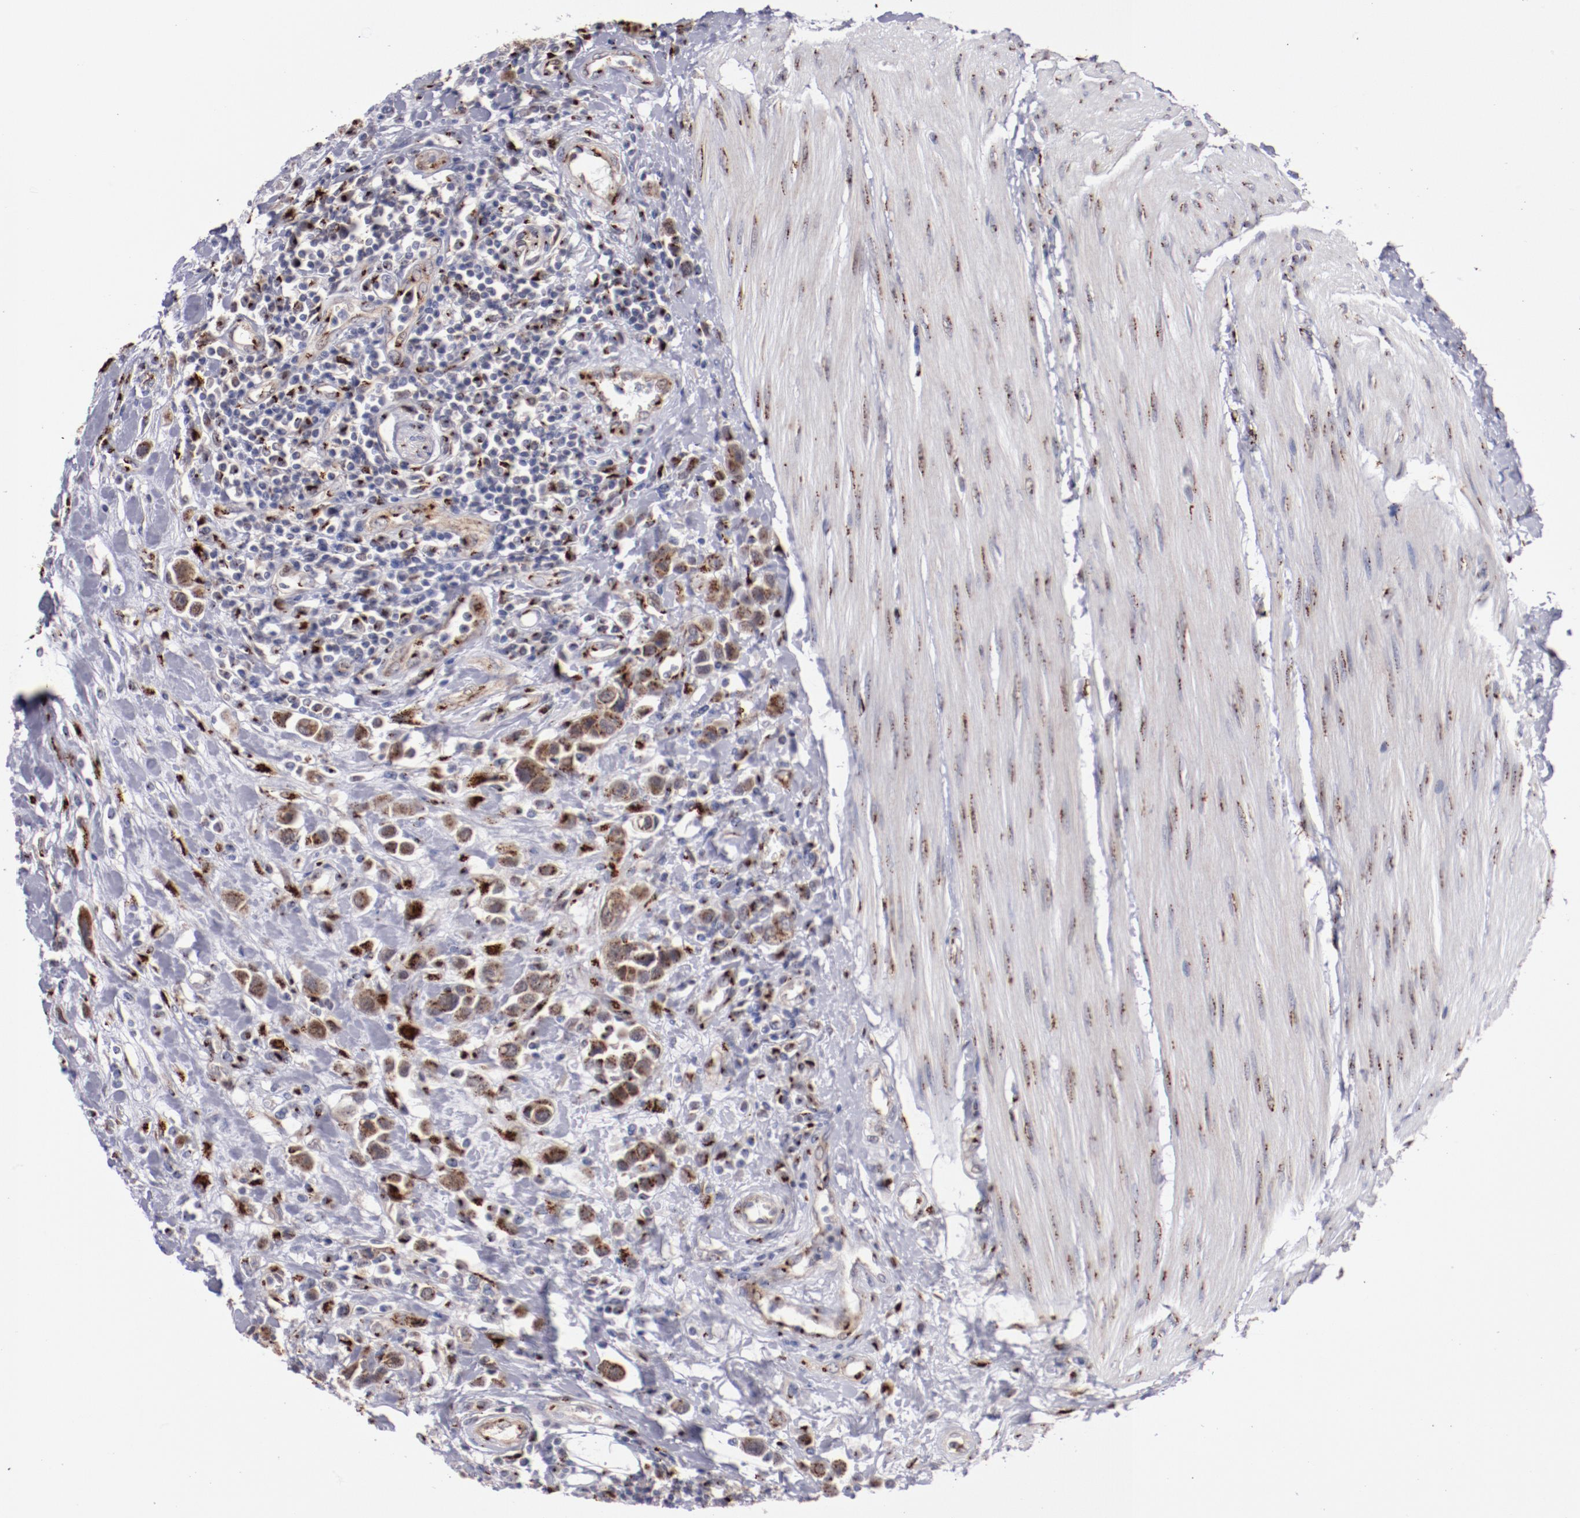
{"staining": {"intensity": "strong", "quantity": ">75%", "location": "cytoplasmic/membranous"}, "tissue": "urothelial cancer", "cell_type": "Tumor cells", "image_type": "cancer", "snomed": [{"axis": "morphology", "description": "Urothelial carcinoma, High grade"}, {"axis": "topography", "description": "Urinary bladder"}], "caption": "There is high levels of strong cytoplasmic/membranous expression in tumor cells of urothelial cancer, as demonstrated by immunohistochemical staining (brown color).", "gene": "GOLIM4", "patient": {"sex": "male", "age": 50}}